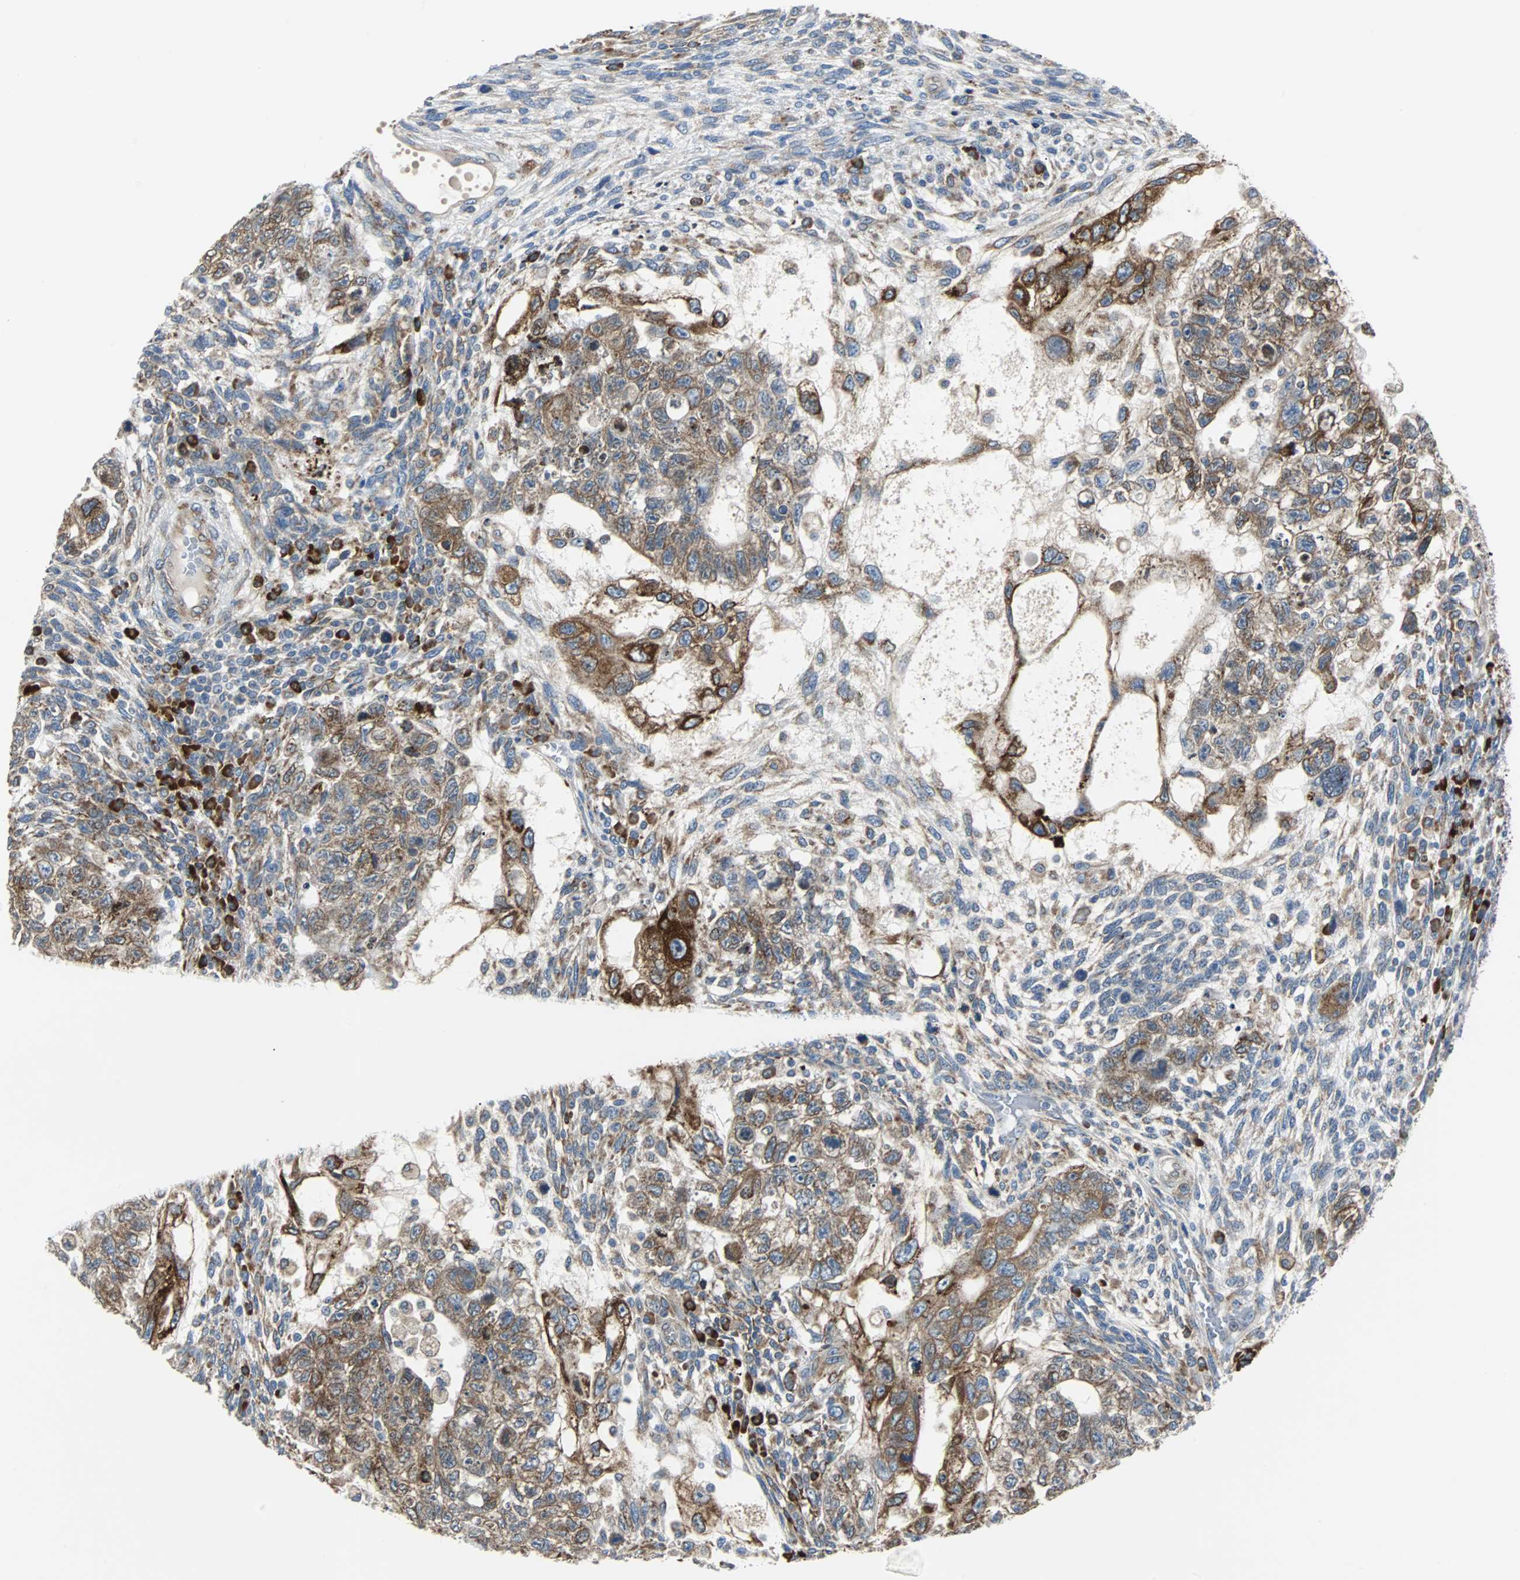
{"staining": {"intensity": "moderate", "quantity": "25%-75%", "location": "cytoplasmic/membranous"}, "tissue": "testis cancer", "cell_type": "Tumor cells", "image_type": "cancer", "snomed": [{"axis": "morphology", "description": "Normal tissue, NOS"}, {"axis": "morphology", "description": "Carcinoma, Embryonal, NOS"}, {"axis": "topography", "description": "Testis"}], "caption": "Protein expression by immunohistochemistry (IHC) displays moderate cytoplasmic/membranous expression in about 25%-75% of tumor cells in testis cancer.", "gene": "PDIA4", "patient": {"sex": "male", "age": 36}}